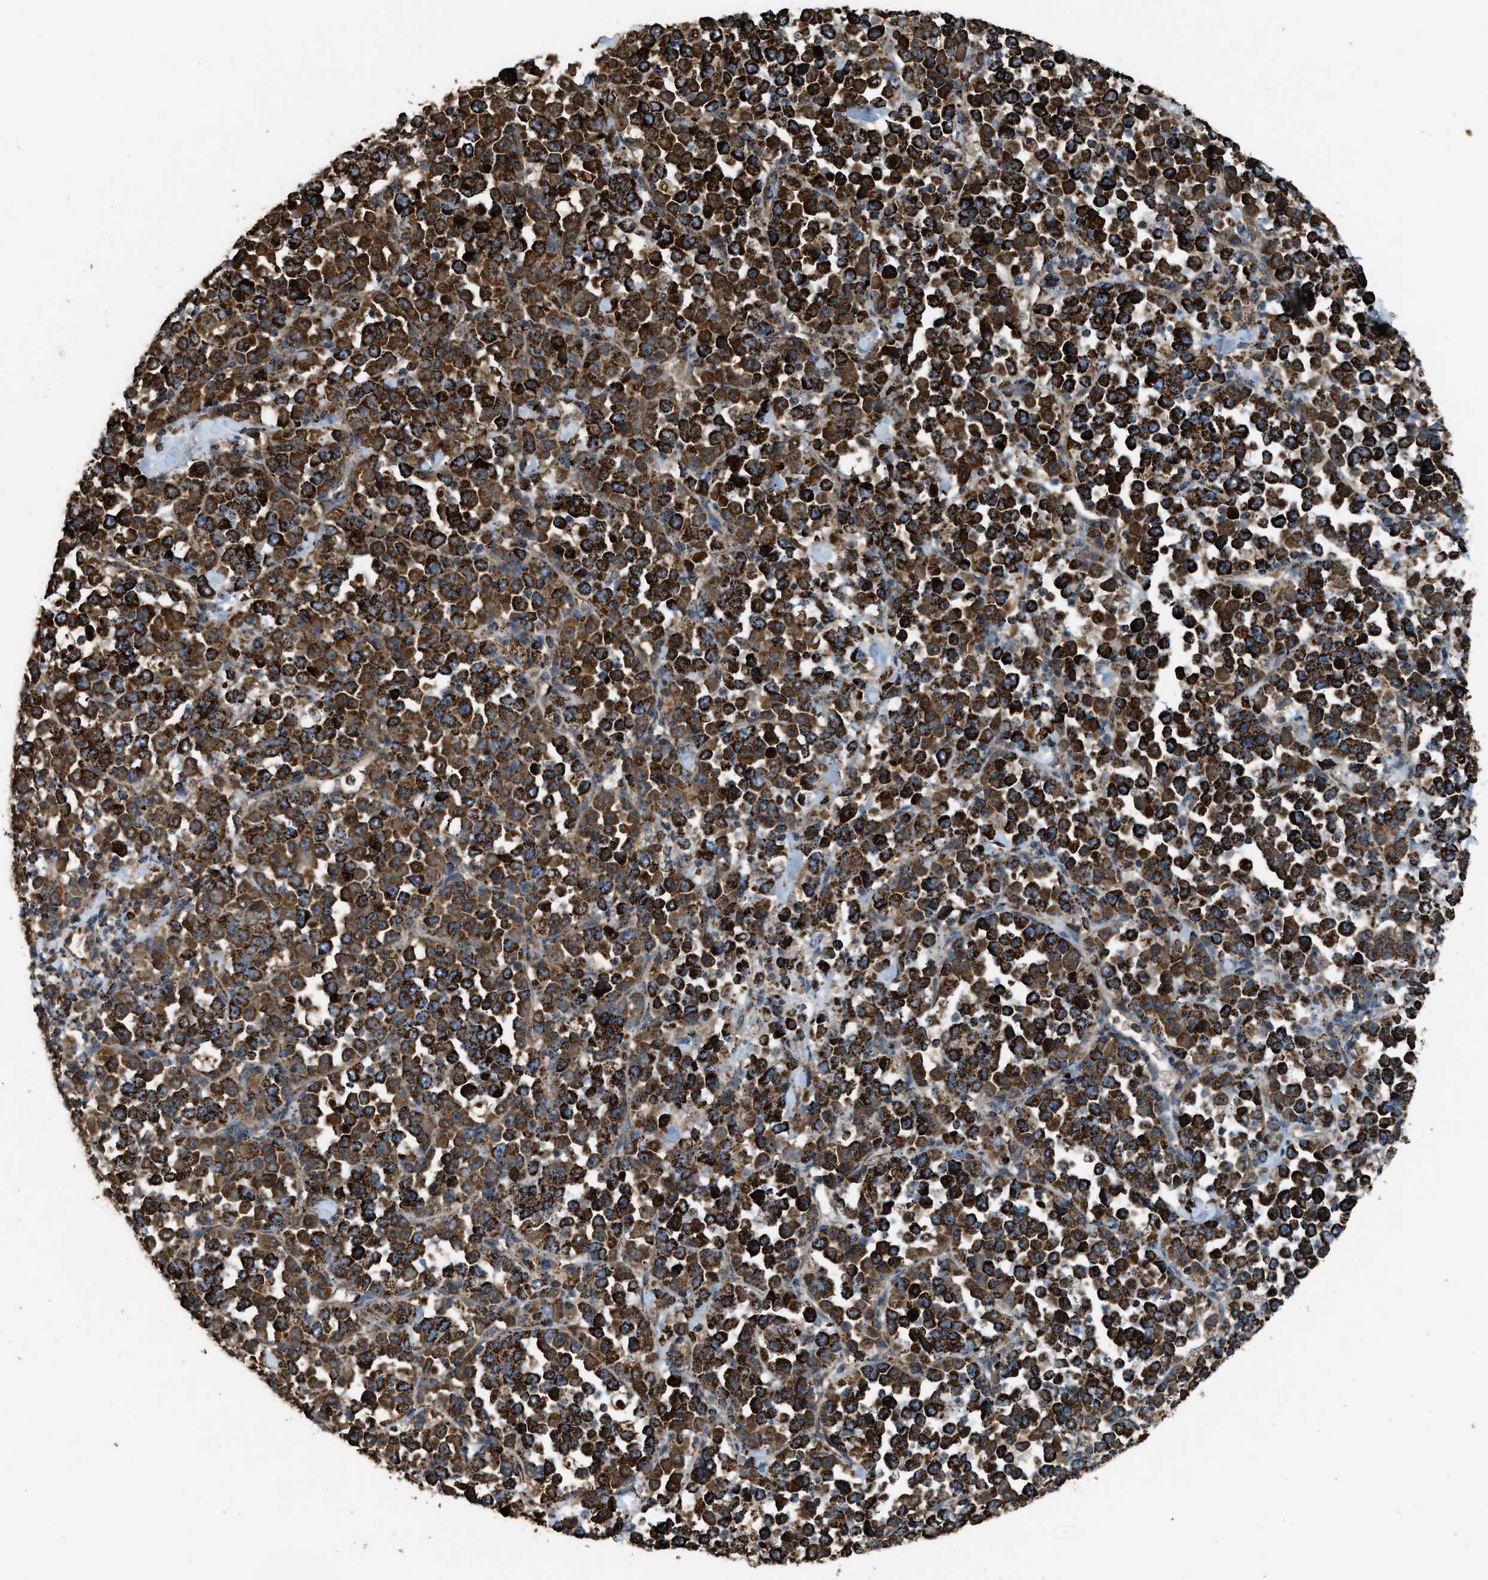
{"staining": {"intensity": "strong", "quantity": ">75%", "location": "cytoplasmic/membranous"}, "tissue": "stomach cancer", "cell_type": "Tumor cells", "image_type": "cancer", "snomed": [{"axis": "morphology", "description": "Normal tissue, NOS"}, {"axis": "morphology", "description": "Adenocarcinoma, NOS"}, {"axis": "topography", "description": "Stomach, upper"}, {"axis": "topography", "description": "Stomach"}], "caption": "A micrograph showing strong cytoplasmic/membranous expression in about >75% of tumor cells in adenocarcinoma (stomach), as visualized by brown immunohistochemical staining.", "gene": "MDH2", "patient": {"sex": "male", "age": 59}}